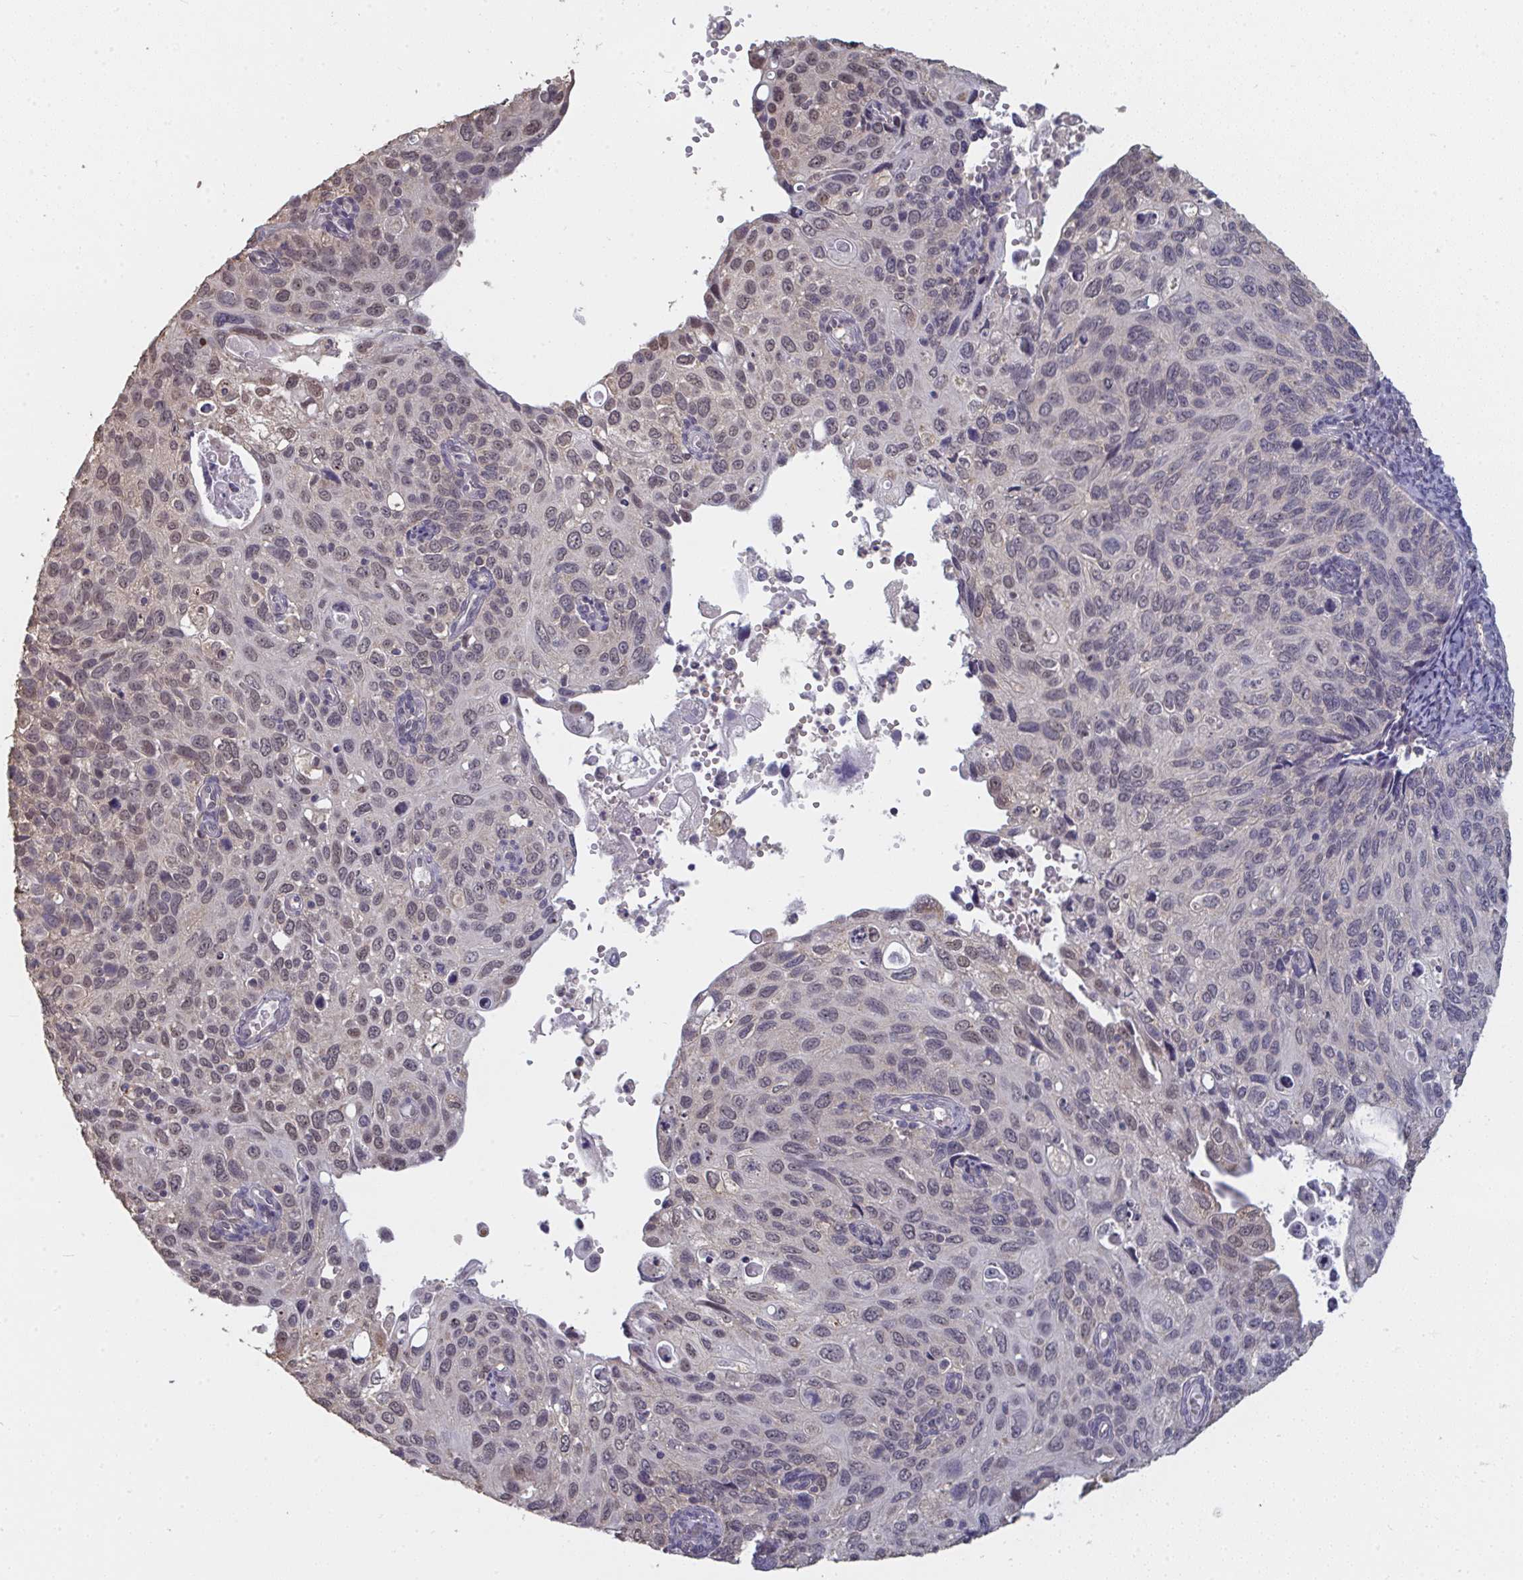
{"staining": {"intensity": "weak", "quantity": "<25%", "location": "nuclear"}, "tissue": "cervical cancer", "cell_type": "Tumor cells", "image_type": "cancer", "snomed": [{"axis": "morphology", "description": "Squamous cell carcinoma, NOS"}, {"axis": "topography", "description": "Cervix"}], "caption": "Human cervical cancer stained for a protein using immunohistochemistry exhibits no expression in tumor cells.", "gene": "LIX1", "patient": {"sex": "female", "age": 70}}